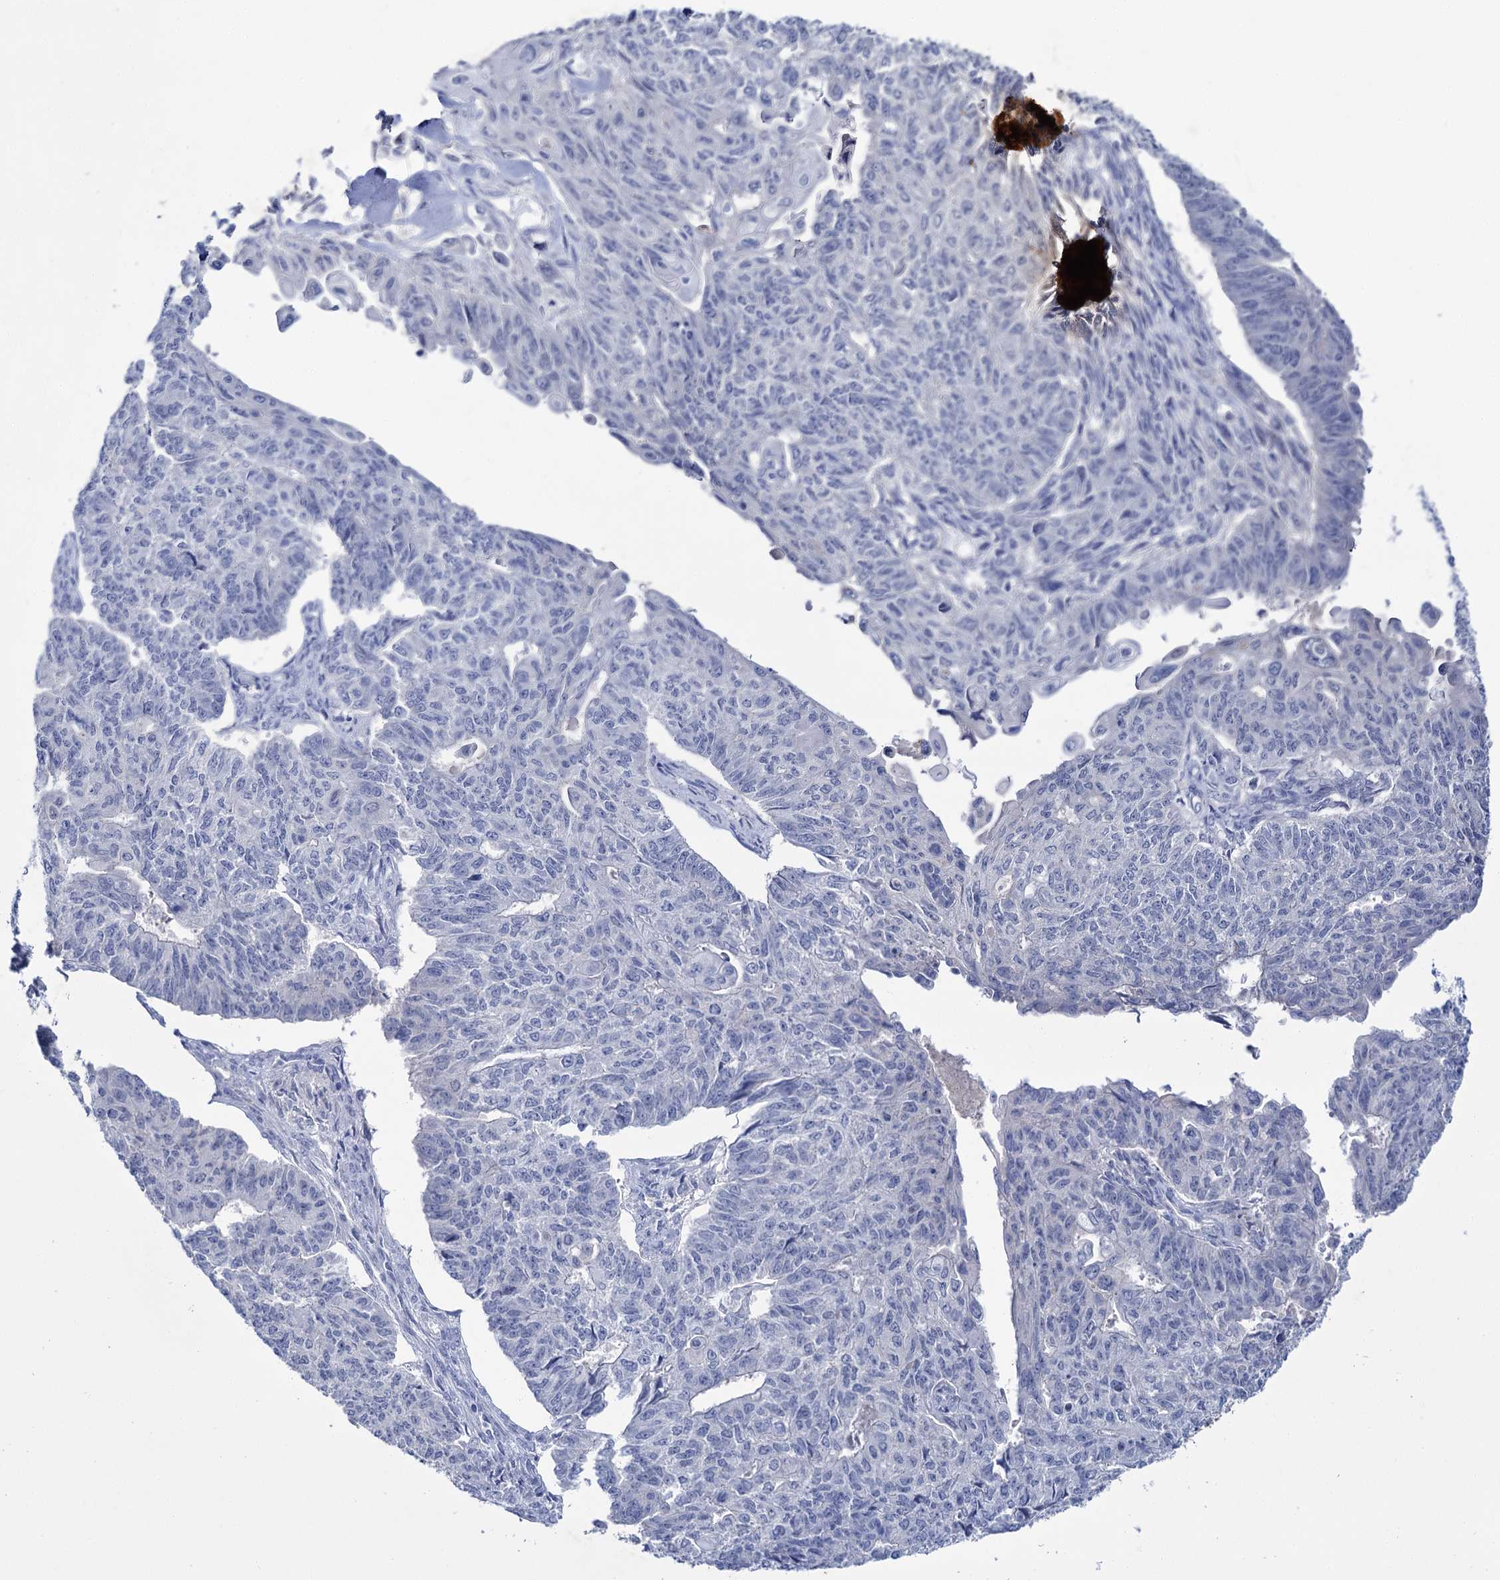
{"staining": {"intensity": "negative", "quantity": "none", "location": "none"}, "tissue": "endometrial cancer", "cell_type": "Tumor cells", "image_type": "cancer", "snomed": [{"axis": "morphology", "description": "Adenocarcinoma, NOS"}, {"axis": "topography", "description": "Endometrium"}], "caption": "This is a image of immunohistochemistry (IHC) staining of adenocarcinoma (endometrial), which shows no staining in tumor cells.", "gene": "LYZL4", "patient": {"sex": "female", "age": 32}}